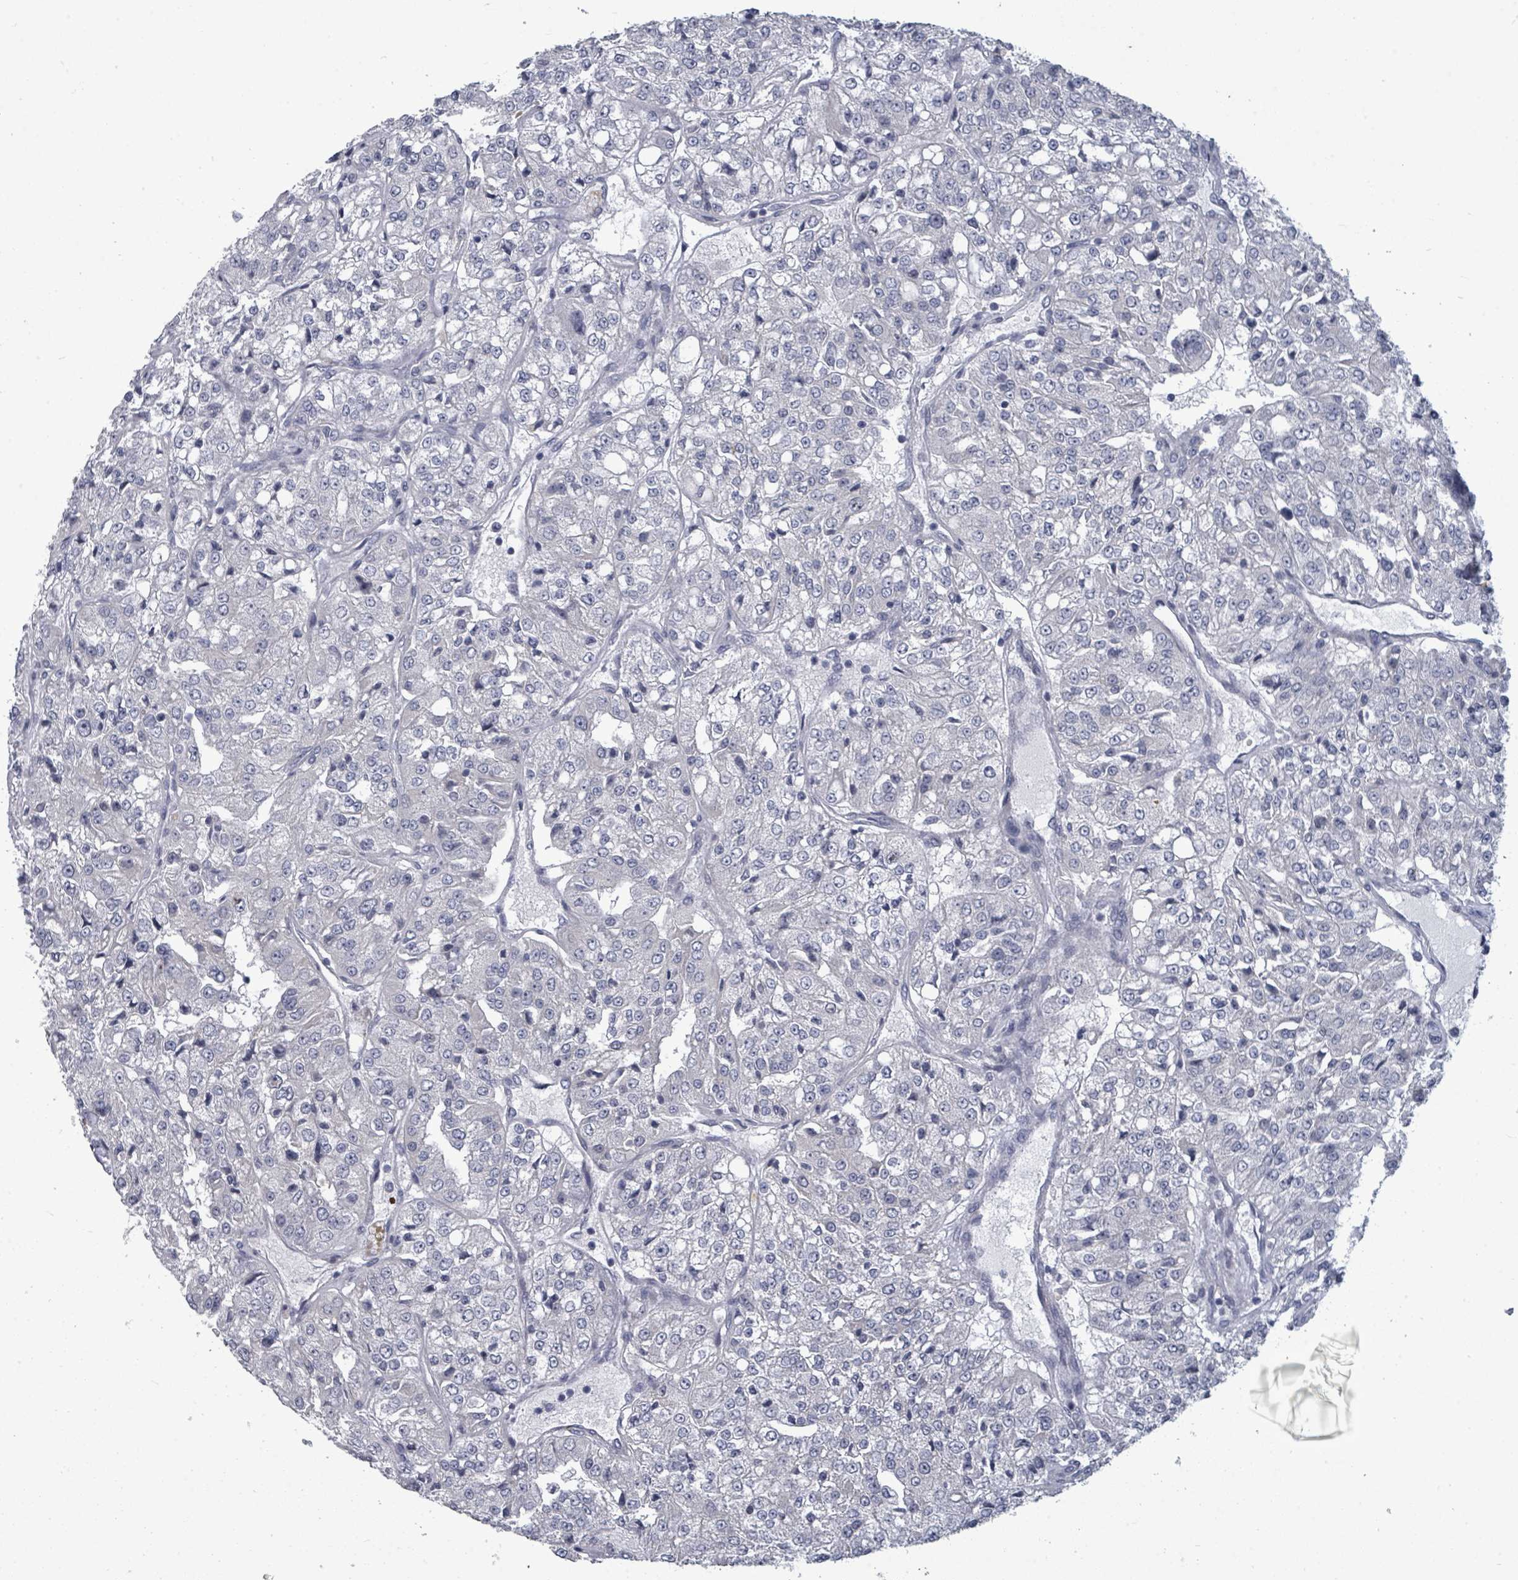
{"staining": {"intensity": "negative", "quantity": "none", "location": "none"}, "tissue": "renal cancer", "cell_type": "Tumor cells", "image_type": "cancer", "snomed": [{"axis": "morphology", "description": "Adenocarcinoma, NOS"}, {"axis": "topography", "description": "Kidney"}], "caption": "A histopathology image of renal adenocarcinoma stained for a protein shows no brown staining in tumor cells.", "gene": "ASB12", "patient": {"sex": "female", "age": 63}}